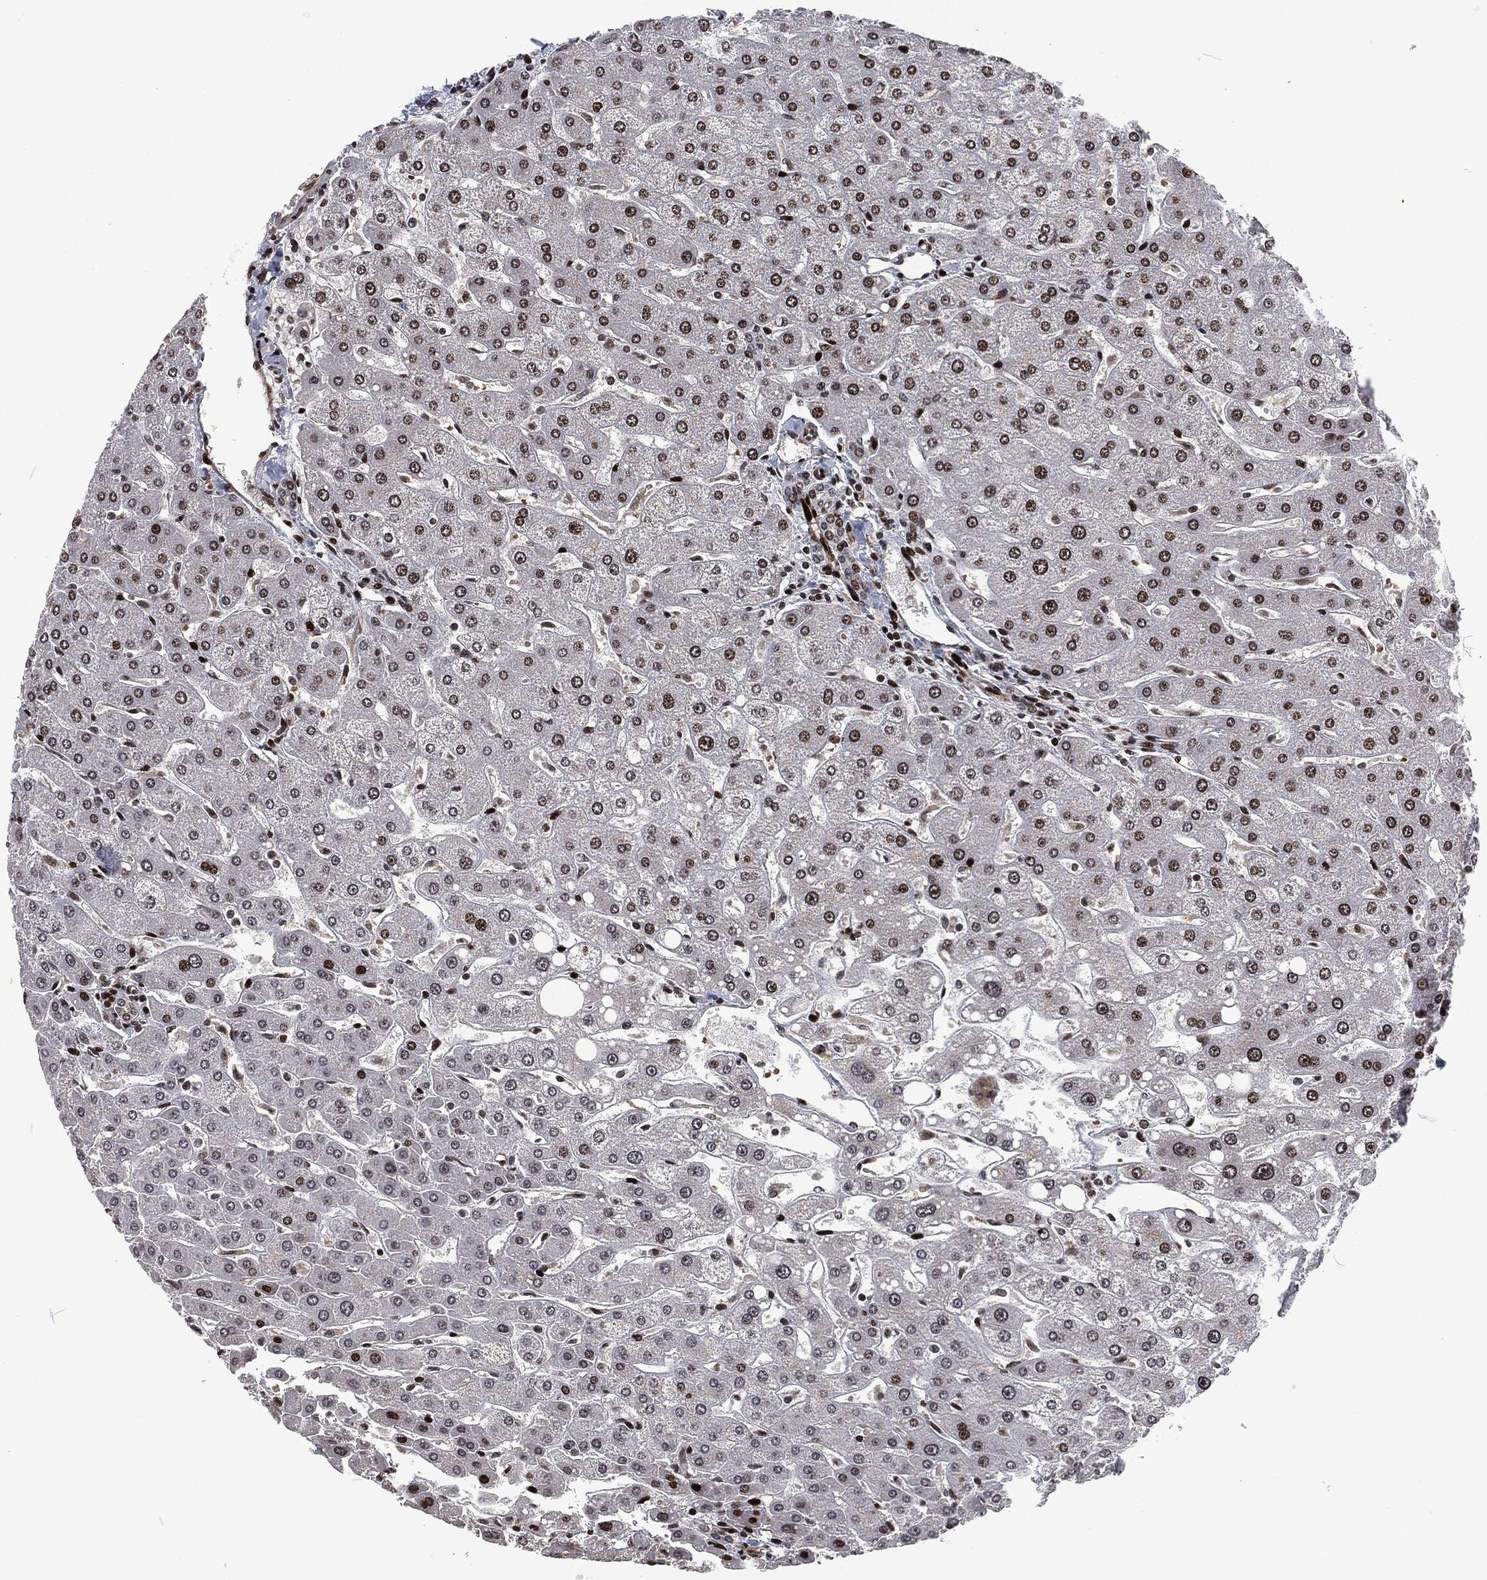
{"staining": {"intensity": "strong", "quantity": ">75%", "location": "nuclear"}, "tissue": "liver", "cell_type": "Cholangiocytes", "image_type": "normal", "snomed": [{"axis": "morphology", "description": "Normal tissue, NOS"}, {"axis": "topography", "description": "Liver"}], "caption": "Immunohistochemical staining of normal human liver exhibits strong nuclear protein expression in approximately >75% of cholangiocytes. Nuclei are stained in blue.", "gene": "EGFR", "patient": {"sex": "male", "age": 67}}